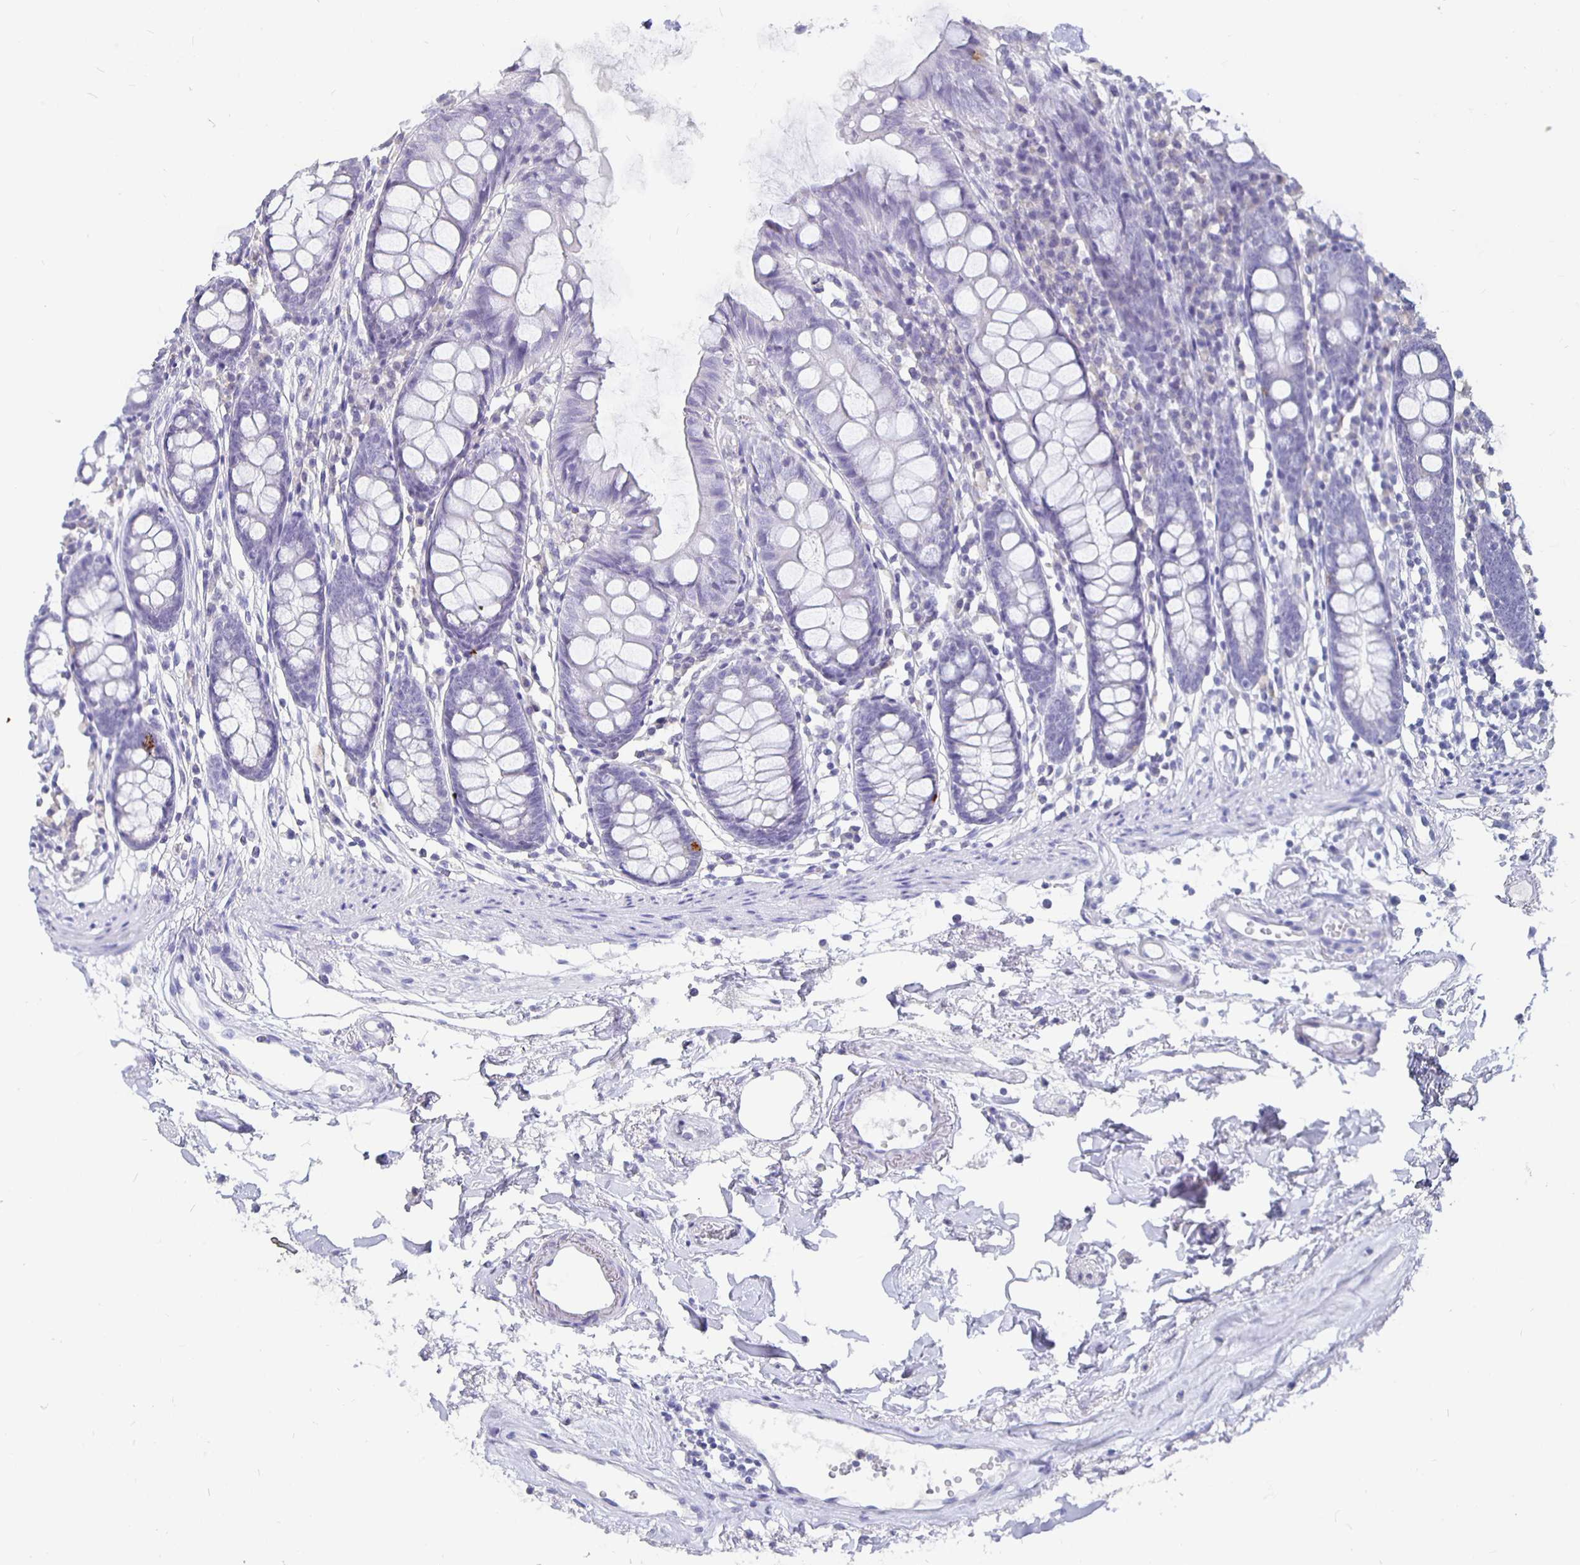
{"staining": {"intensity": "negative", "quantity": "none", "location": "none"}, "tissue": "colon", "cell_type": "Endothelial cells", "image_type": "normal", "snomed": [{"axis": "morphology", "description": "Normal tissue, NOS"}, {"axis": "topography", "description": "Colon"}], "caption": "Immunohistochemistry (IHC) histopathology image of unremarkable colon: colon stained with DAB displays no significant protein positivity in endothelial cells.", "gene": "GPX4", "patient": {"sex": "female", "age": 84}}